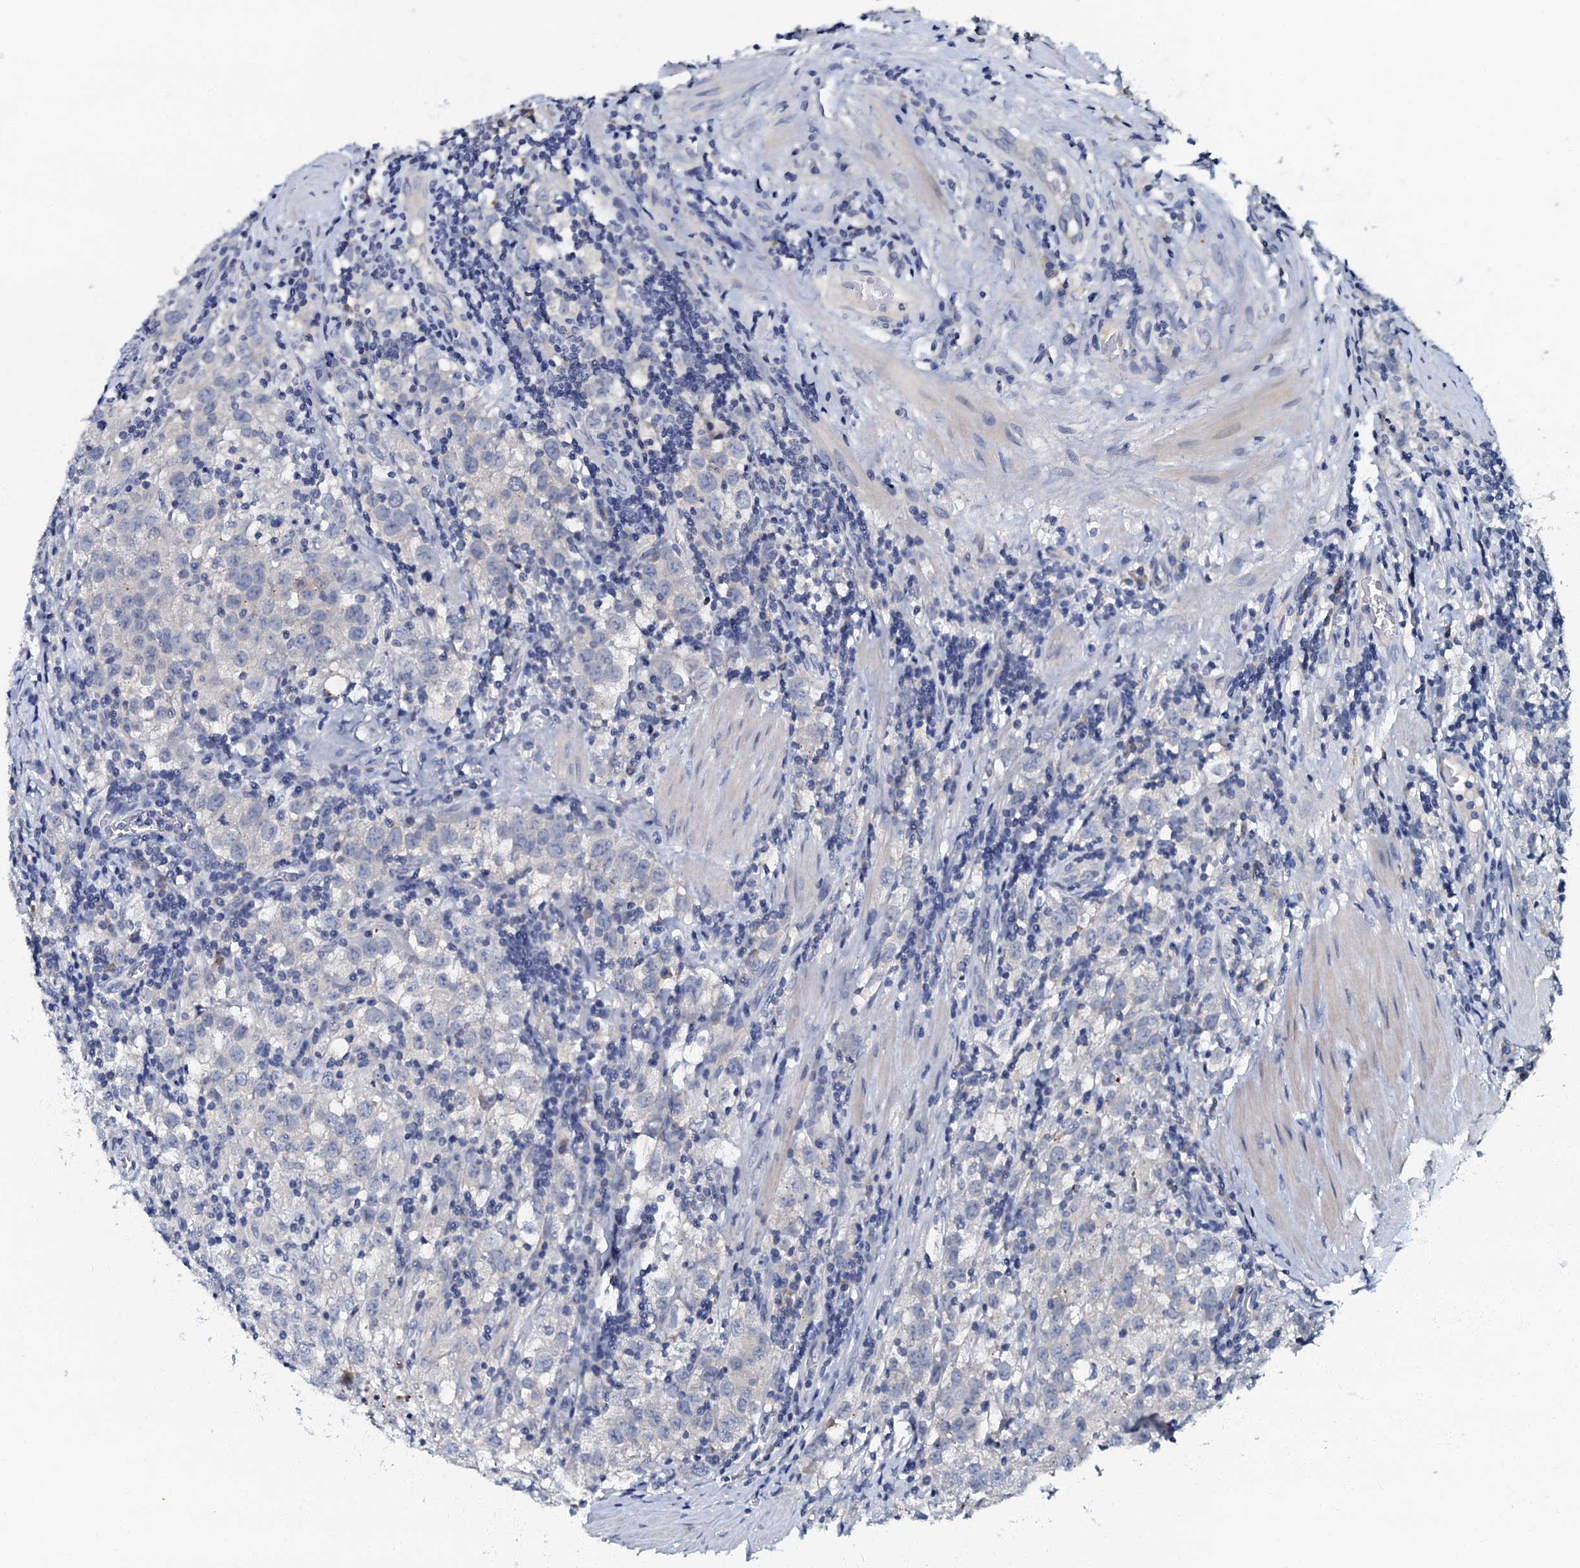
{"staining": {"intensity": "negative", "quantity": "none", "location": "none"}, "tissue": "testis cancer", "cell_type": "Tumor cells", "image_type": "cancer", "snomed": [{"axis": "morphology", "description": "Seminoma, NOS"}, {"axis": "morphology", "description": "Carcinoma, Embryonal, NOS"}, {"axis": "topography", "description": "Testis"}], "caption": "Image shows no significant protein expression in tumor cells of testis embryonal carcinoma.", "gene": "OLAH", "patient": {"sex": "male", "age": 43}}